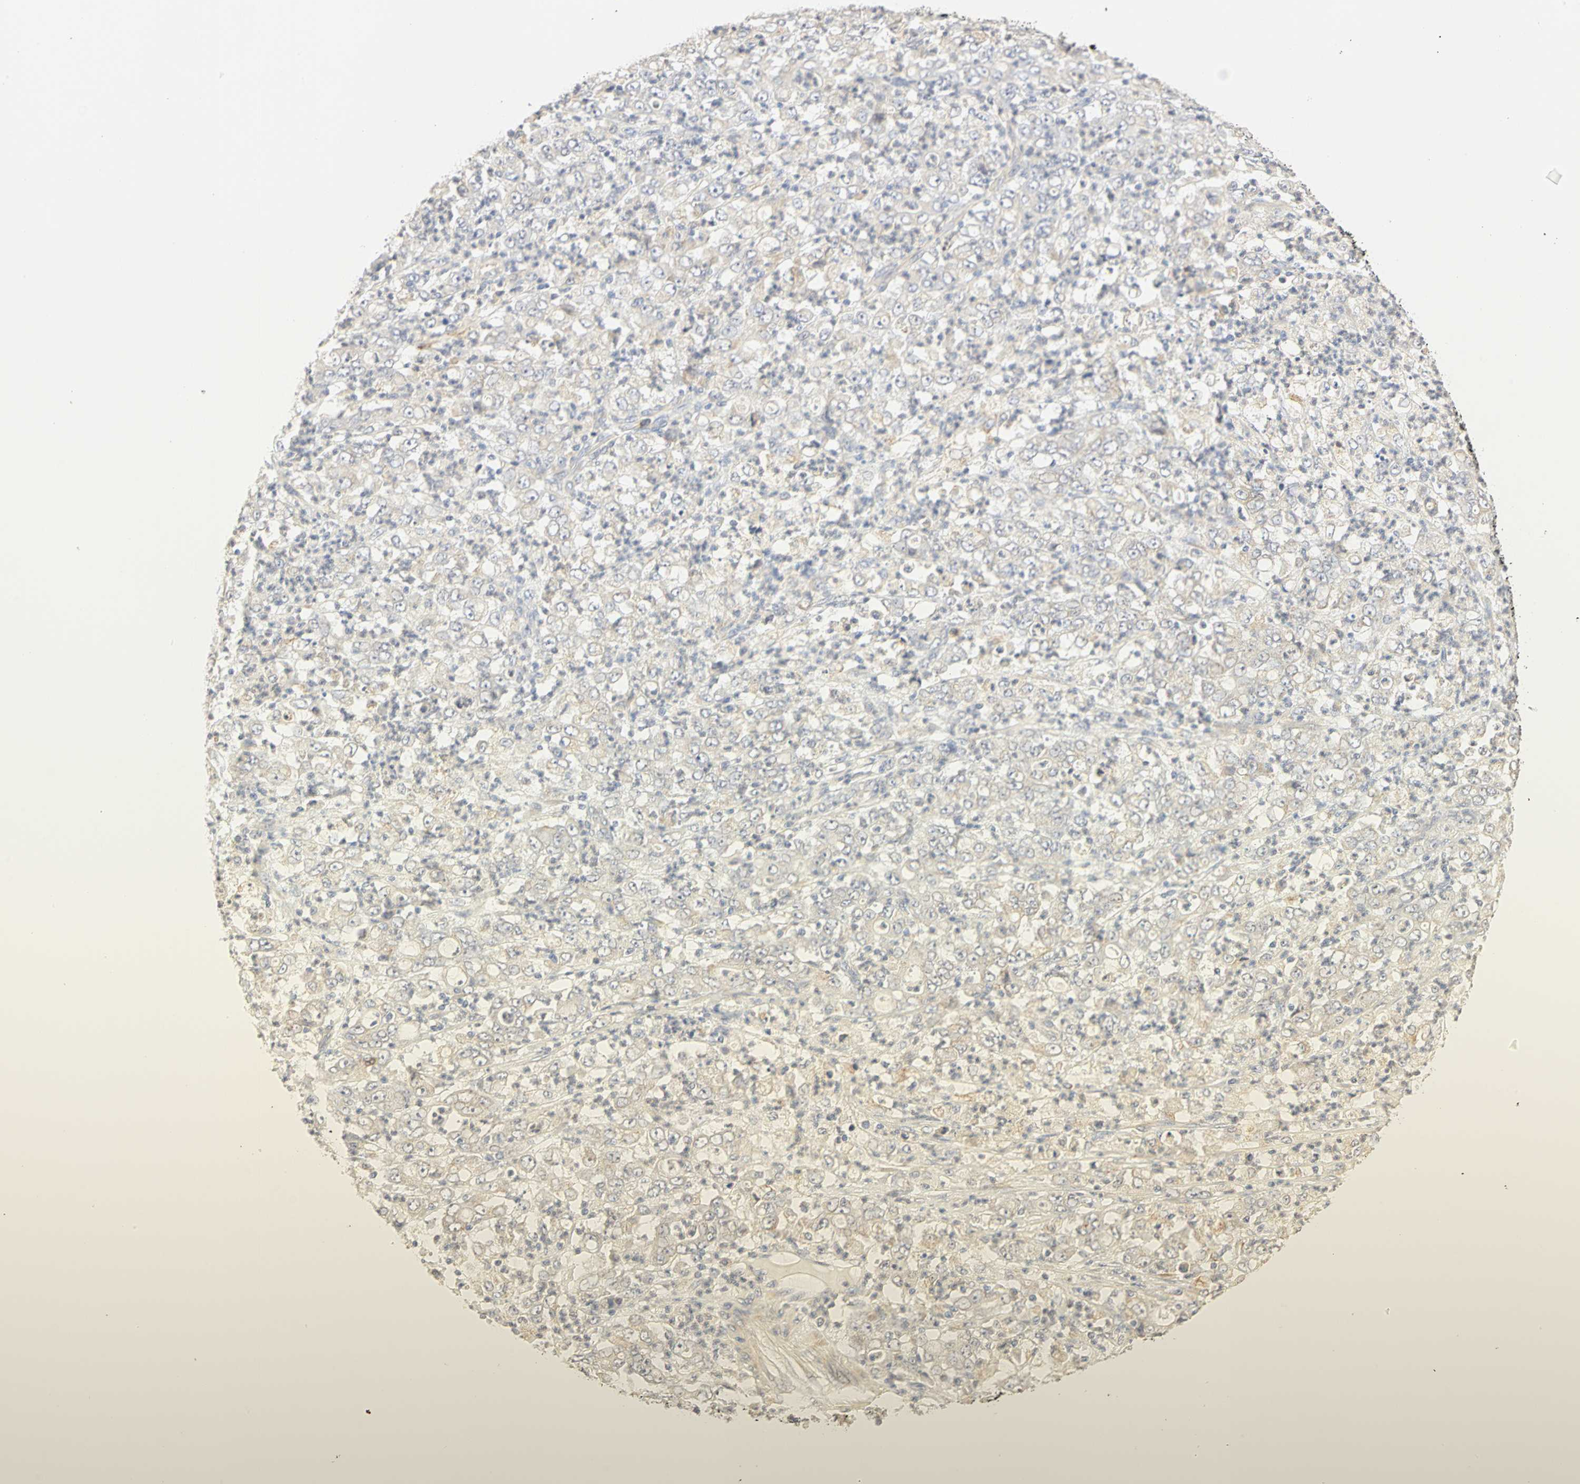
{"staining": {"intensity": "weak", "quantity": ">75%", "location": "cytoplasmic/membranous"}, "tissue": "stomach cancer", "cell_type": "Tumor cells", "image_type": "cancer", "snomed": [{"axis": "morphology", "description": "Adenocarcinoma, NOS"}, {"axis": "topography", "description": "Stomach, lower"}], "caption": "Adenocarcinoma (stomach) stained with DAB (3,3'-diaminobenzidine) immunohistochemistry (IHC) reveals low levels of weak cytoplasmic/membranous staining in approximately >75% of tumor cells.", "gene": "GNRH2", "patient": {"sex": "female", "age": 71}}